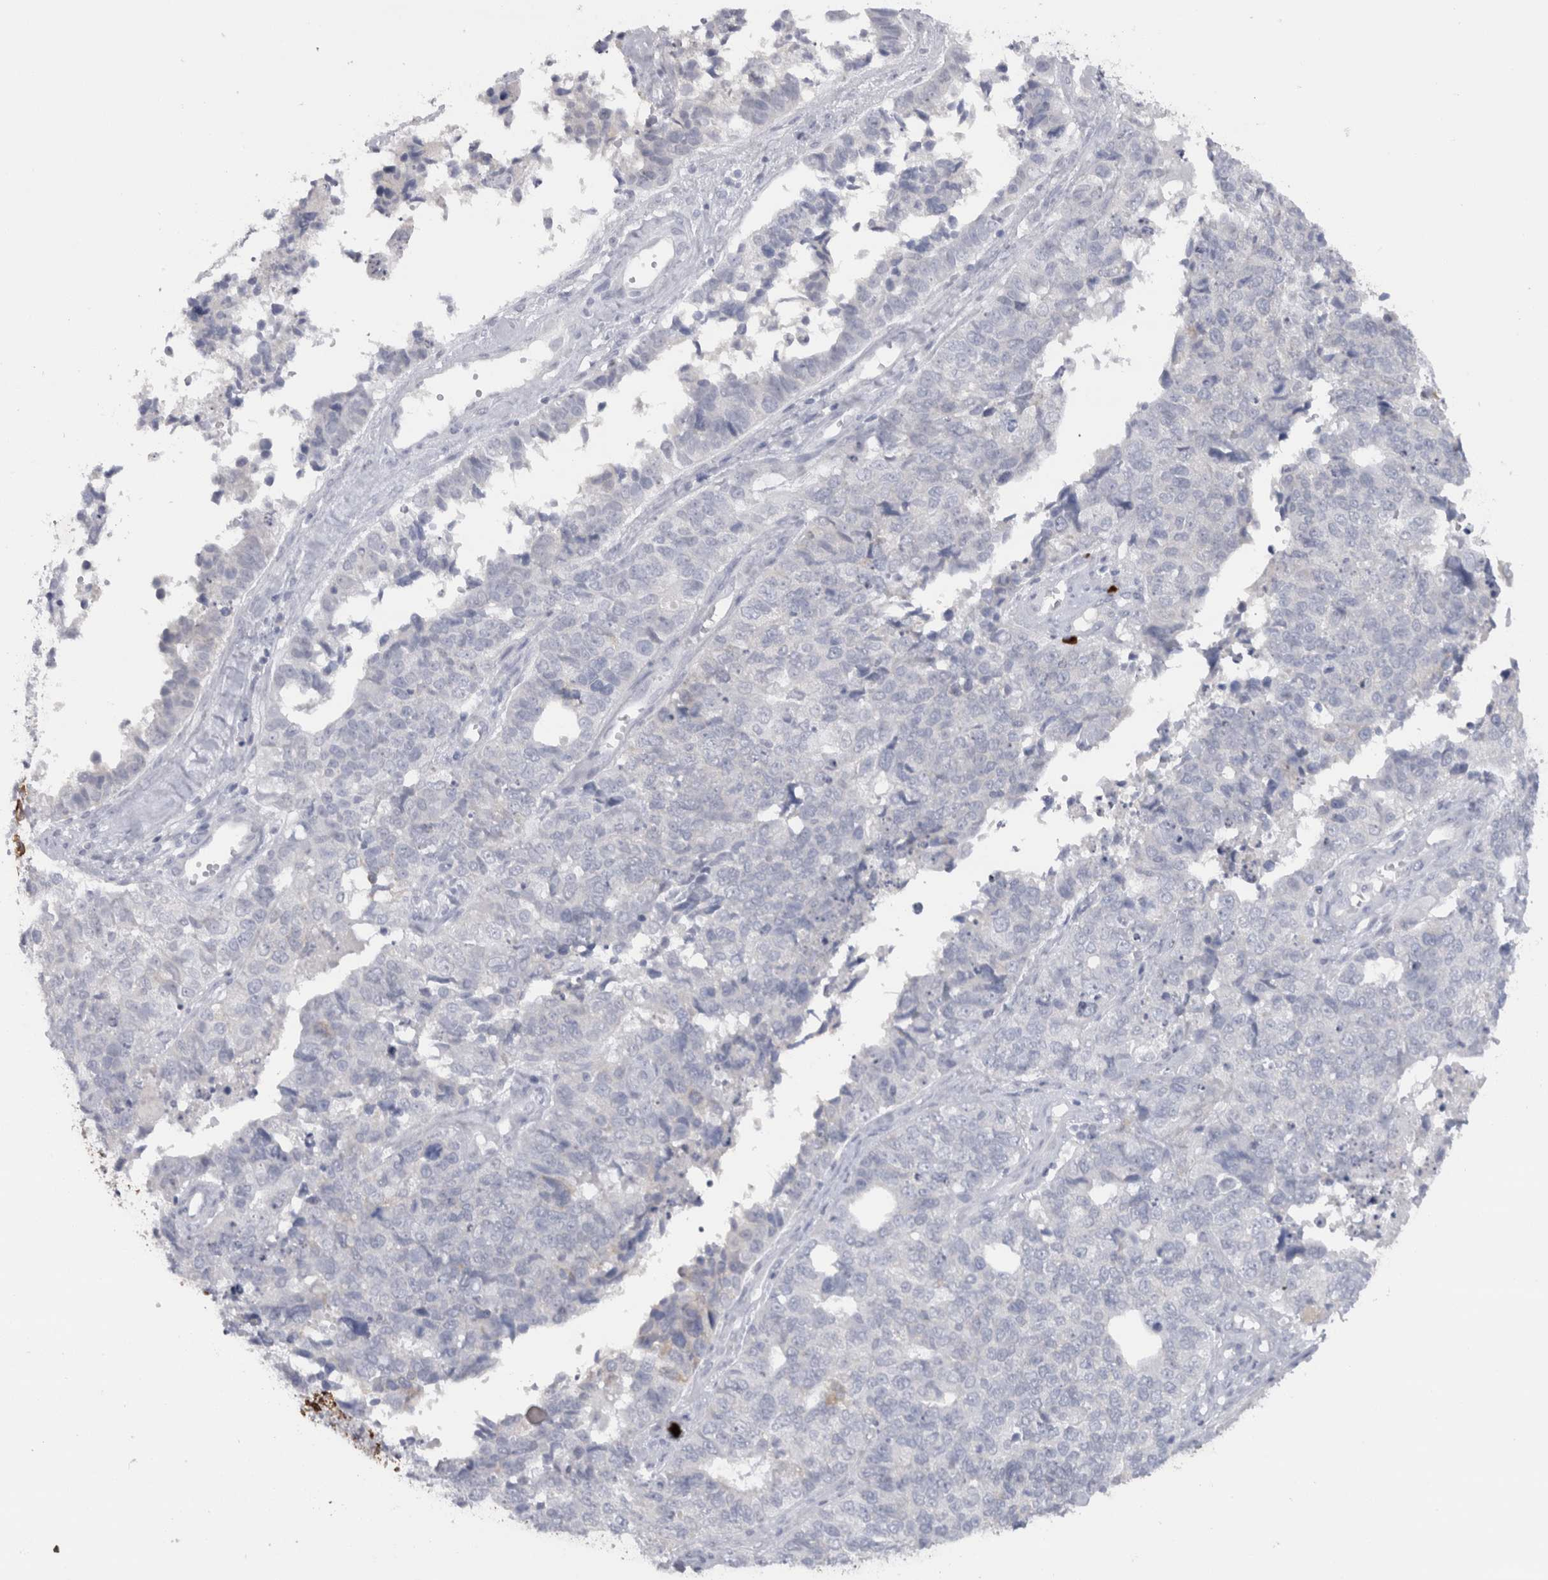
{"staining": {"intensity": "negative", "quantity": "none", "location": "none"}, "tissue": "cervical cancer", "cell_type": "Tumor cells", "image_type": "cancer", "snomed": [{"axis": "morphology", "description": "Squamous cell carcinoma, NOS"}, {"axis": "topography", "description": "Cervix"}], "caption": "Tumor cells show no significant expression in cervical cancer. The staining is performed using DAB (3,3'-diaminobenzidine) brown chromogen with nuclei counter-stained in using hematoxylin.", "gene": "CDH17", "patient": {"sex": "female", "age": 63}}